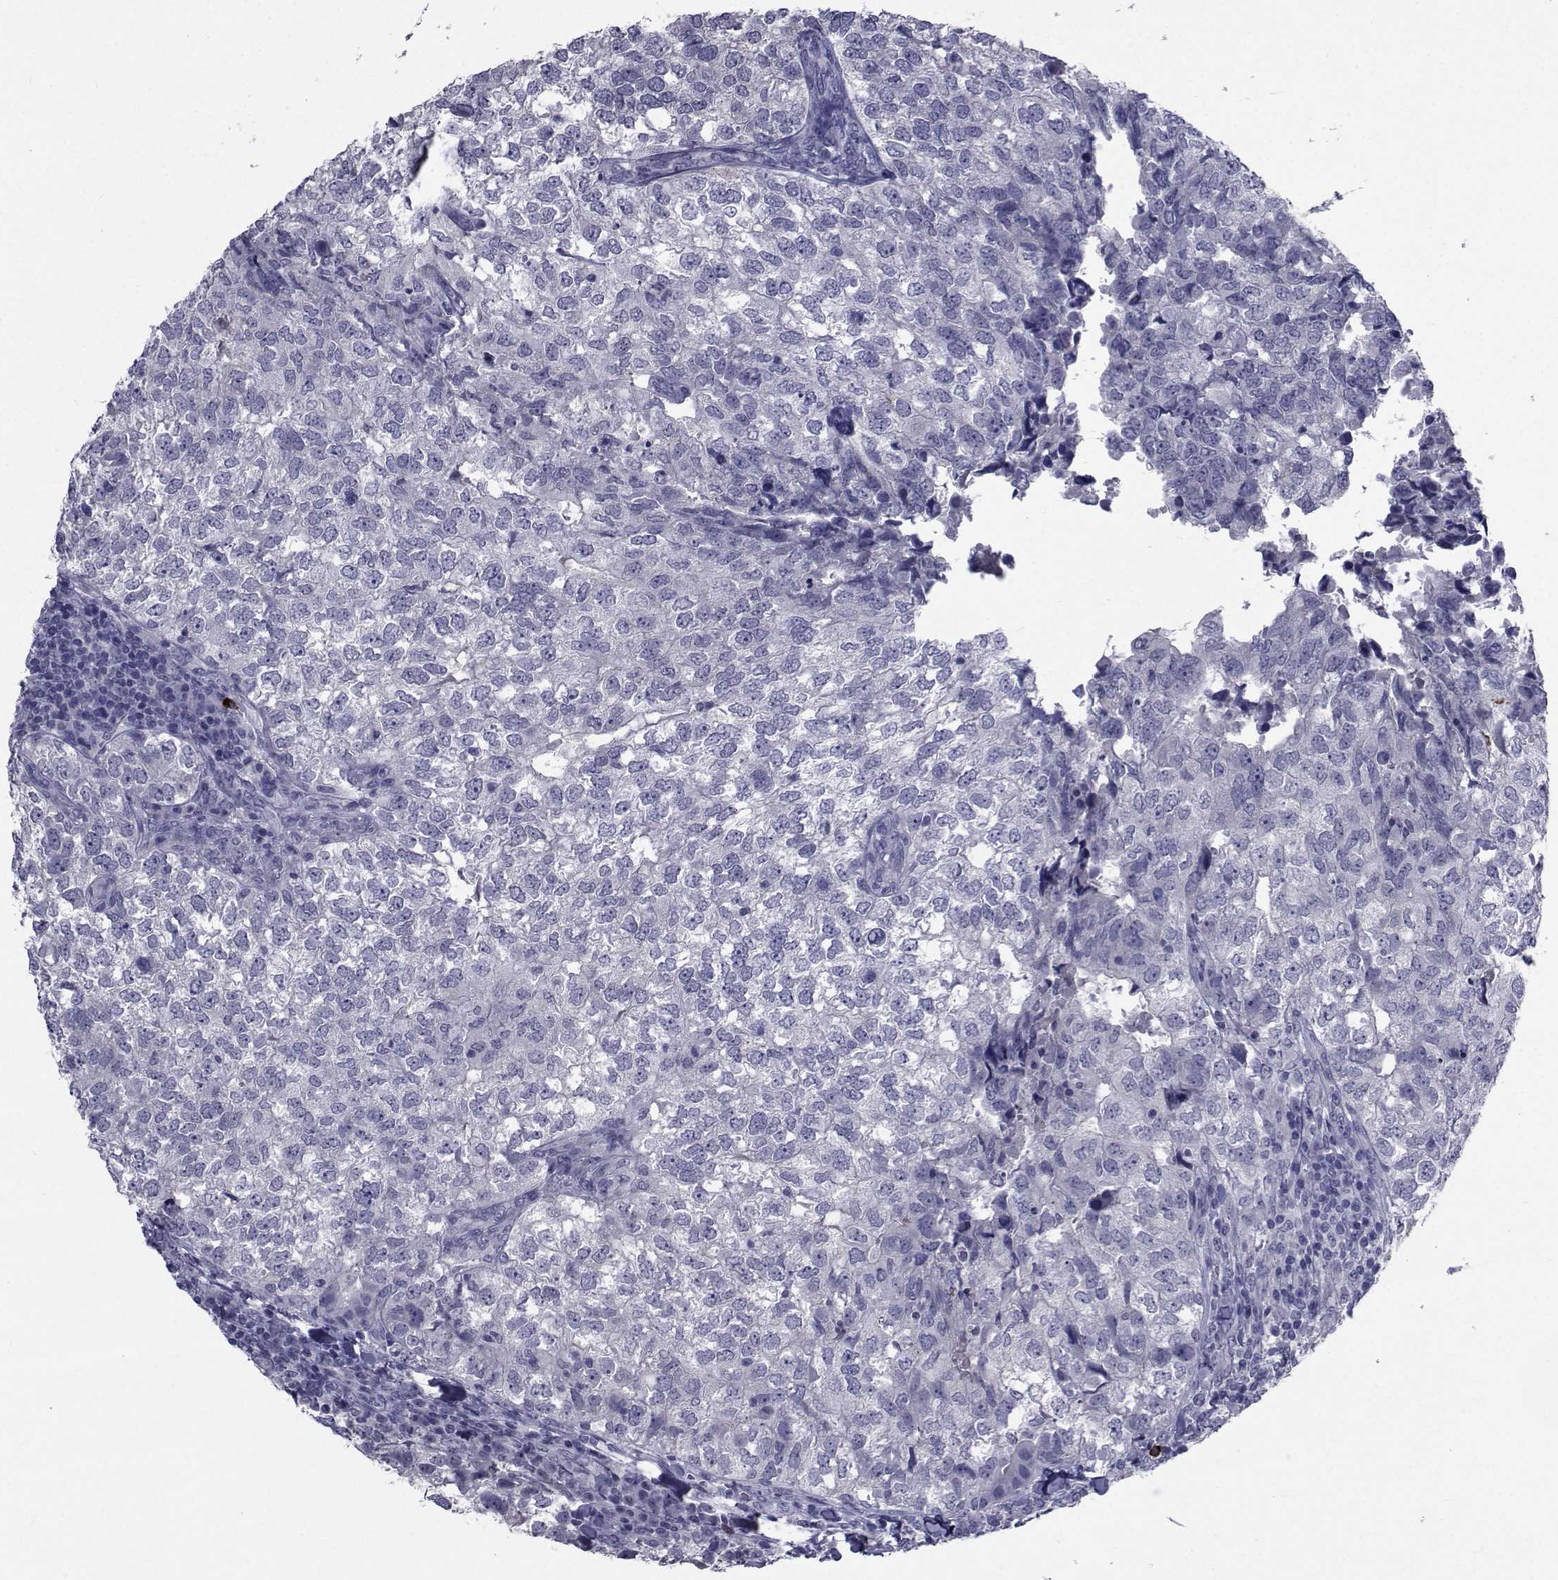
{"staining": {"intensity": "negative", "quantity": "none", "location": "none"}, "tissue": "breast cancer", "cell_type": "Tumor cells", "image_type": "cancer", "snomed": [{"axis": "morphology", "description": "Duct carcinoma"}, {"axis": "topography", "description": "Breast"}], "caption": "Tumor cells show no significant protein expression in breast intraductal carcinoma. (DAB IHC with hematoxylin counter stain).", "gene": "SEMA5B", "patient": {"sex": "female", "age": 30}}